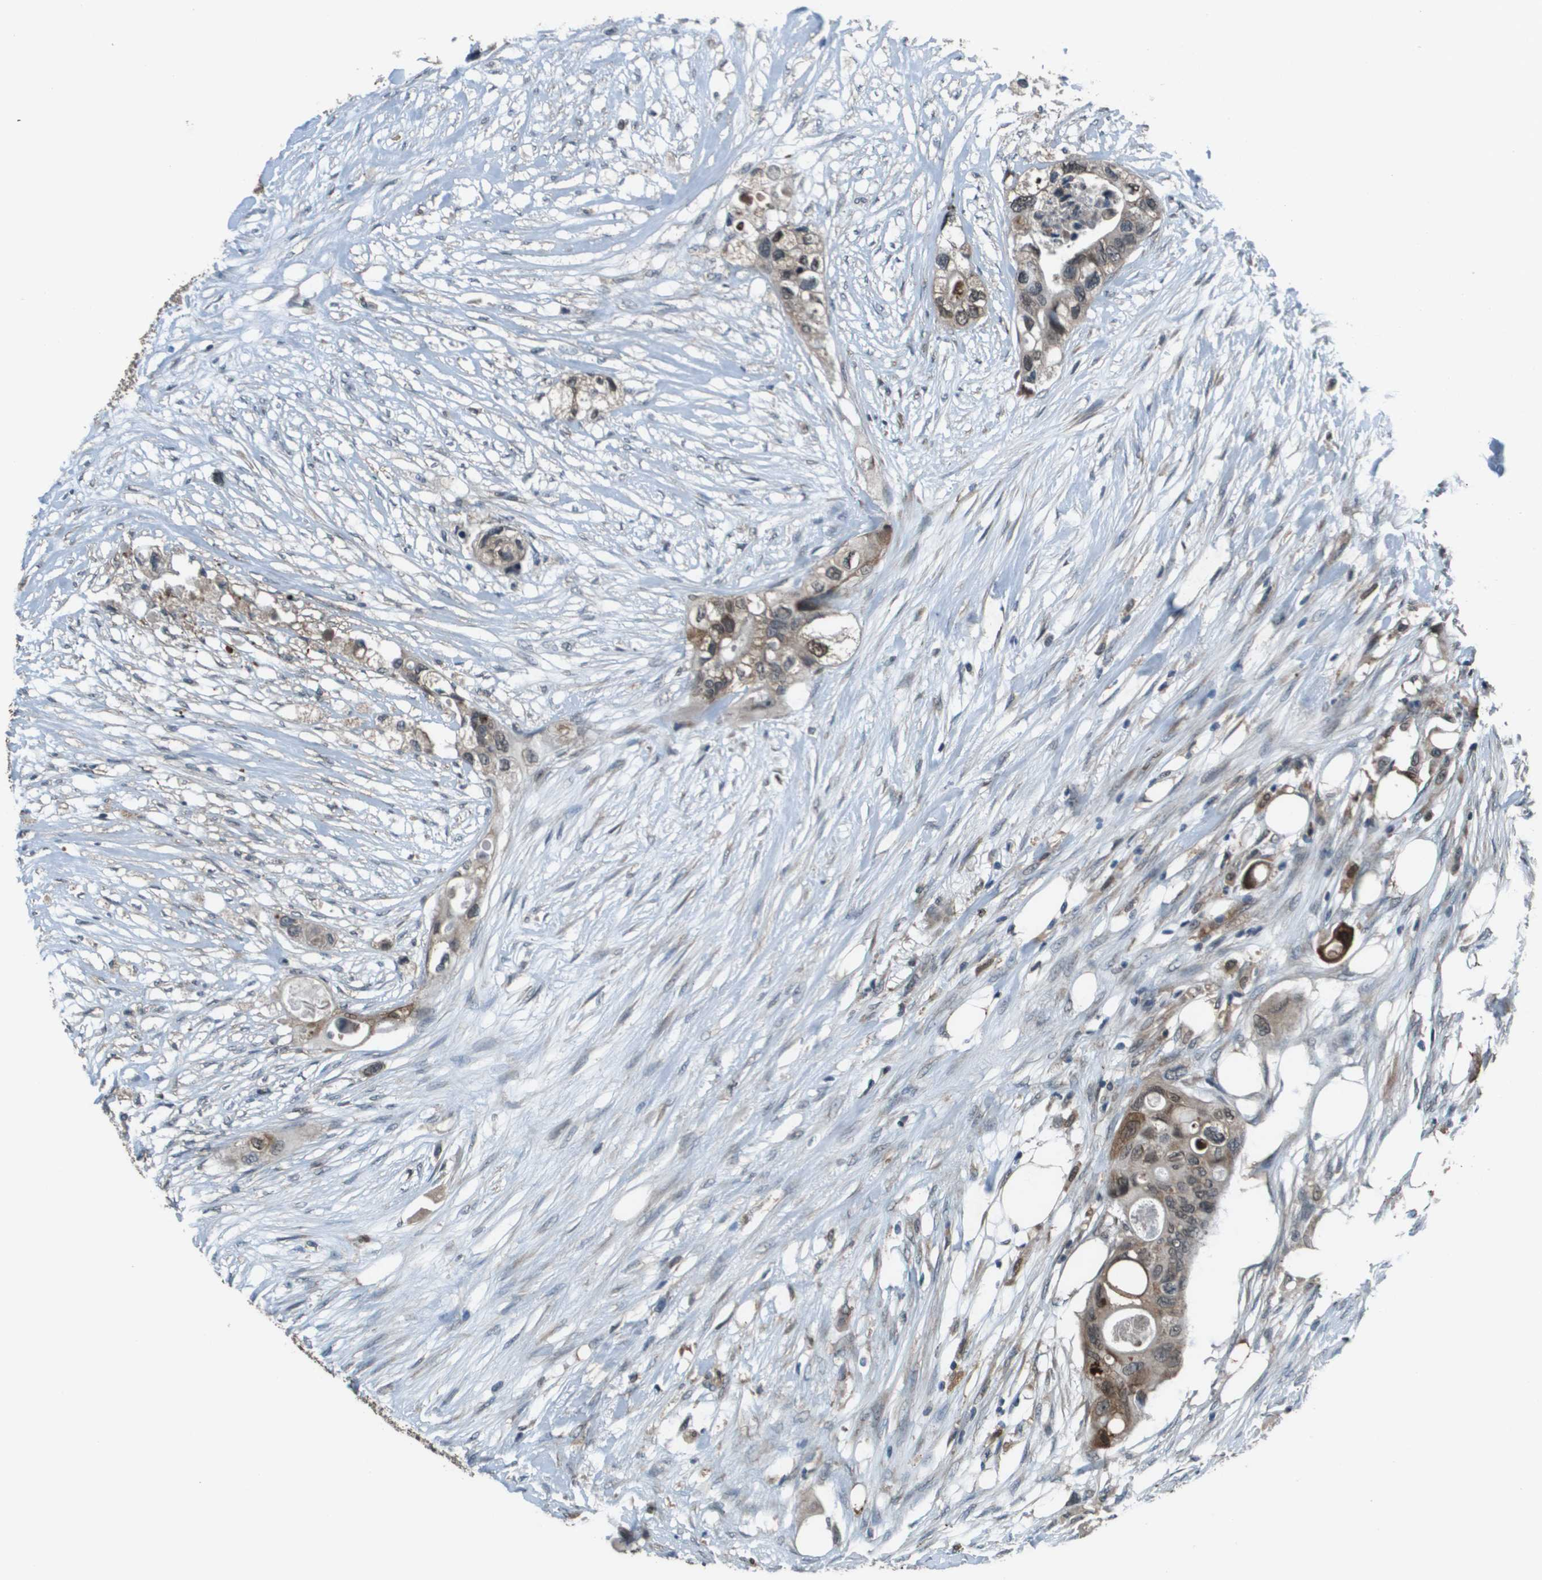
{"staining": {"intensity": "weak", "quantity": "<25%", "location": "cytoplasmic/membranous"}, "tissue": "colorectal cancer", "cell_type": "Tumor cells", "image_type": "cancer", "snomed": [{"axis": "morphology", "description": "Adenocarcinoma, NOS"}, {"axis": "topography", "description": "Colon"}], "caption": "Immunohistochemistry micrograph of neoplastic tissue: human adenocarcinoma (colorectal) stained with DAB (3,3'-diaminobenzidine) shows no significant protein staining in tumor cells.", "gene": "GOSR2", "patient": {"sex": "female", "age": 57}}